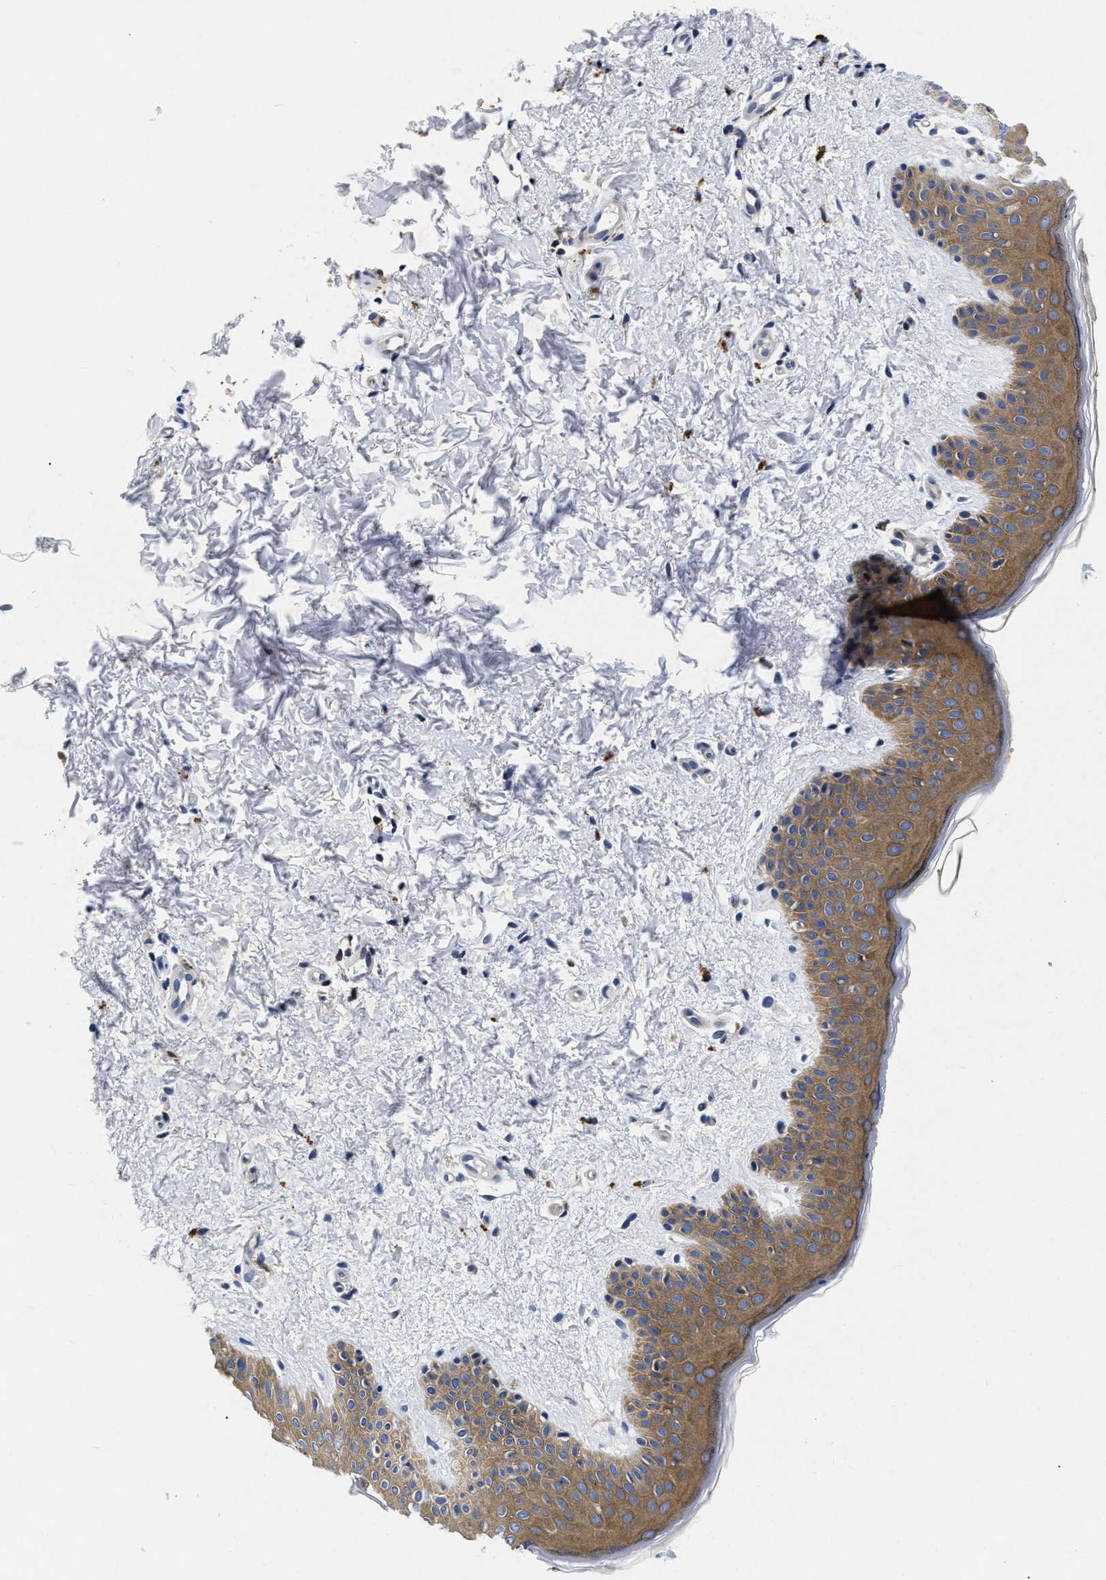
{"staining": {"intensity": "negative", "quantity": "none", "location": "none"}, "tissue": "skin", "cell_type": "Fibroblasts", "image_type": "normal", "snomed": [{"axis": "morphology", "description": "Normal tissue, NOS"}, {"axis": "topography", "description": "Skin"}], "caption": "This is a photomicrograph of IHC staining of normal skin, which shows no staining in fibroblasts.", "gene": "LAD1", "patient": {"sex": "male", "age": 40}}